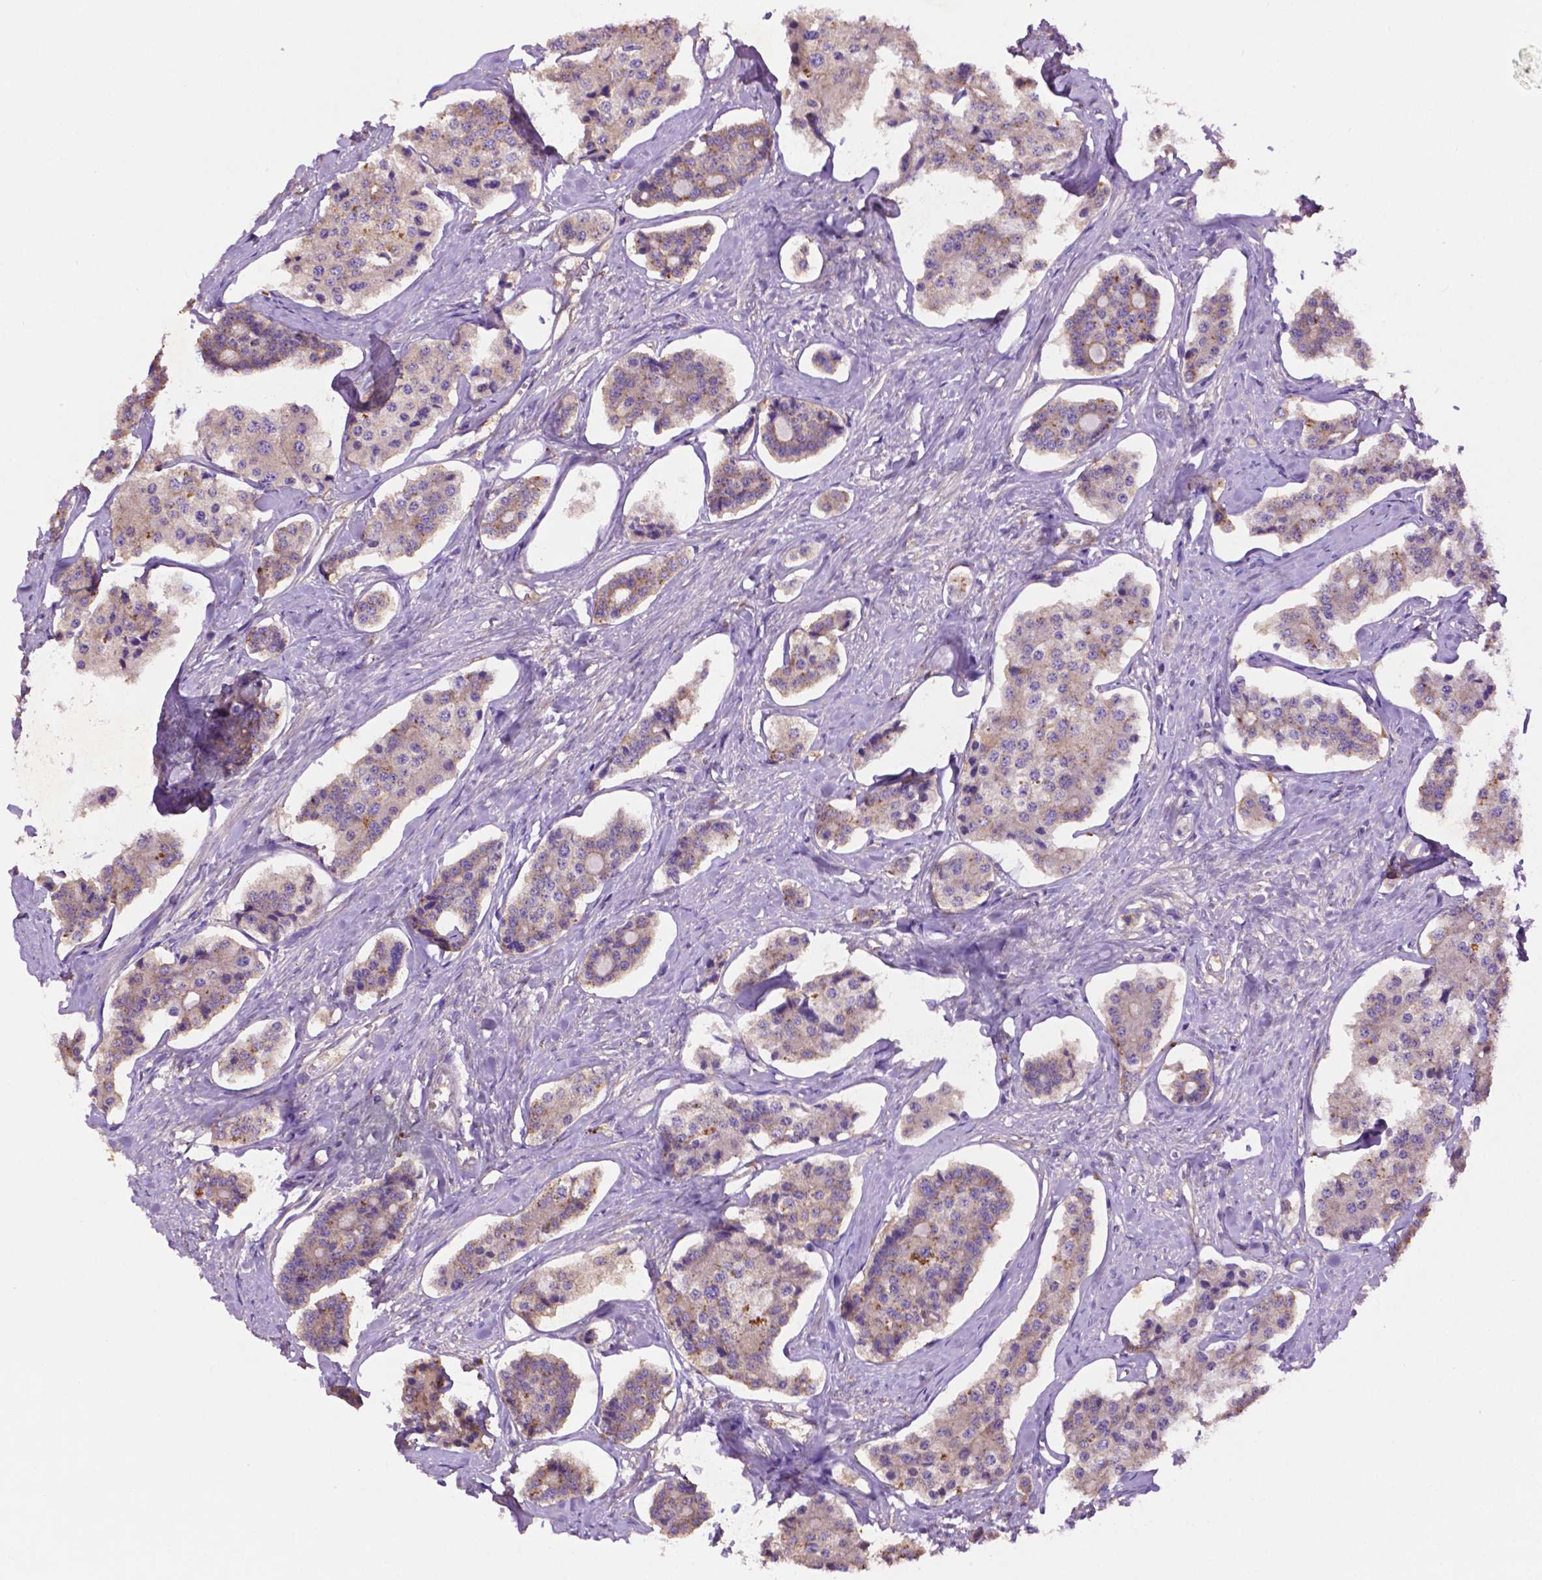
{"staining": {"intensity": "moderate", "quantity": "<25%", "location": "cytoplasmic/membranous"}, "tissue": "carcinoid", "cell_type": "Tumor cells", "image_type": "cancer", "snomed": [{"axis": "morphology", "description": "Carcinoid, malignant, NOS"}, {"axis": "topography", "description": "Small intestine"}], "caption": "The photomicrograph reveals immunohistochemical staining of malignant carcinoid. There is moderate cytoplasmic/membranous expression is appreciated in about <25% of tumor cells.", "gene": "GDPD5", "patient": {"sex": "female", "age": 65}}